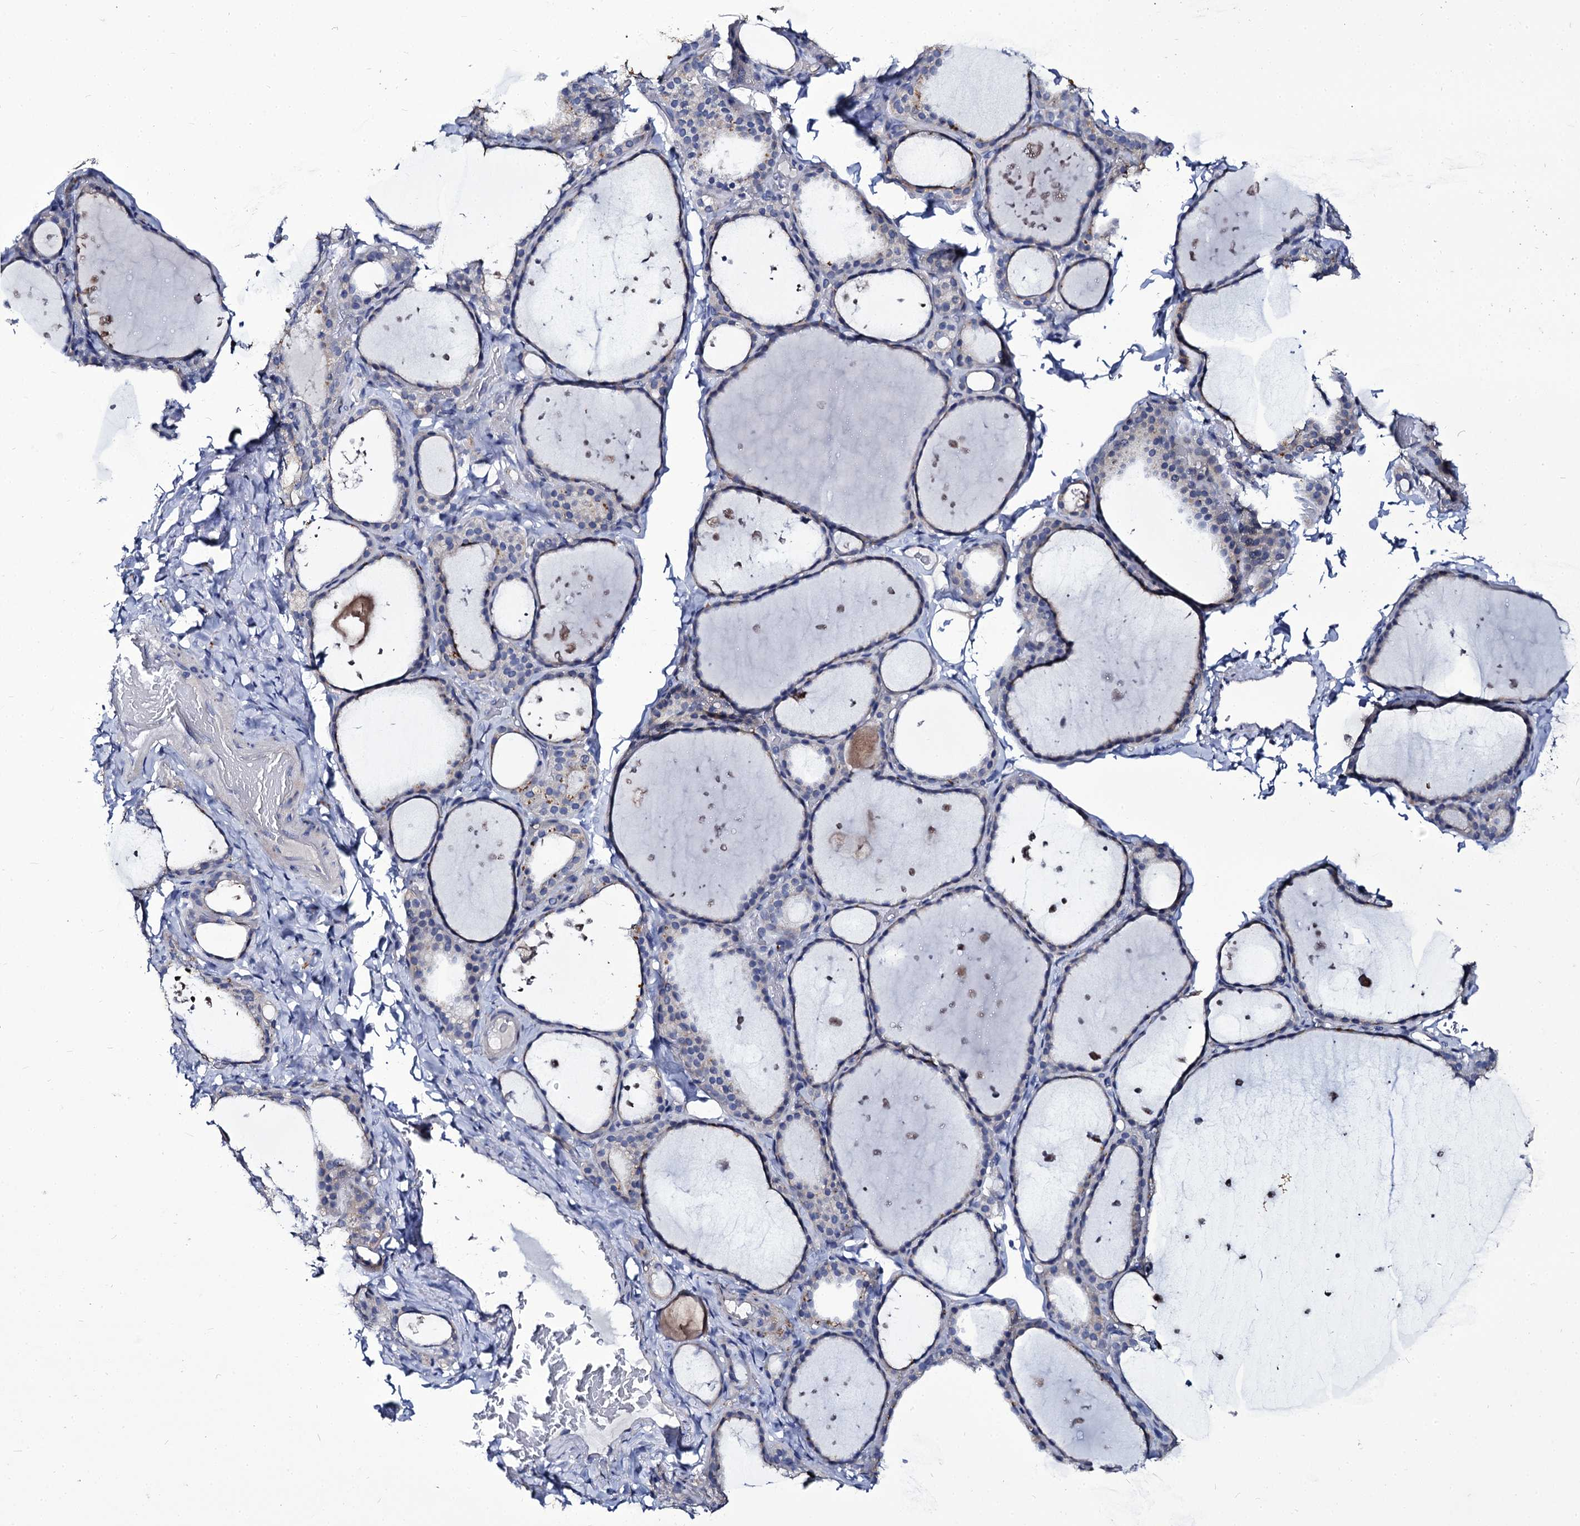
{"staining": {"intensity": "negative", "quantity": "none", "location": "none"}, "tissue": "thyroid gland", "cell_type": "Glandular cells", "image_type": "normal", "snomed": [{"axis": "morphology", "description": "Normal tissue, NOS"}, {"axis": "topography", "description": "Thyroid gland"}], "caption": "This micrograph is of unremarkable thyroid gland stained with immunohistochemistry (IHC) to label a protein in brown with the nuclei are counter-stained blue. There is no expression in glandular cells. The staining was performed using DAB (3,3'-diaminobenzidine) to visualize the protein expression in brown, while the nuclei were stained in blue with hematoxylin (Magnification: 20x).", "gene": "PANX2", "patient": {"sex": "female", "age": 44}}